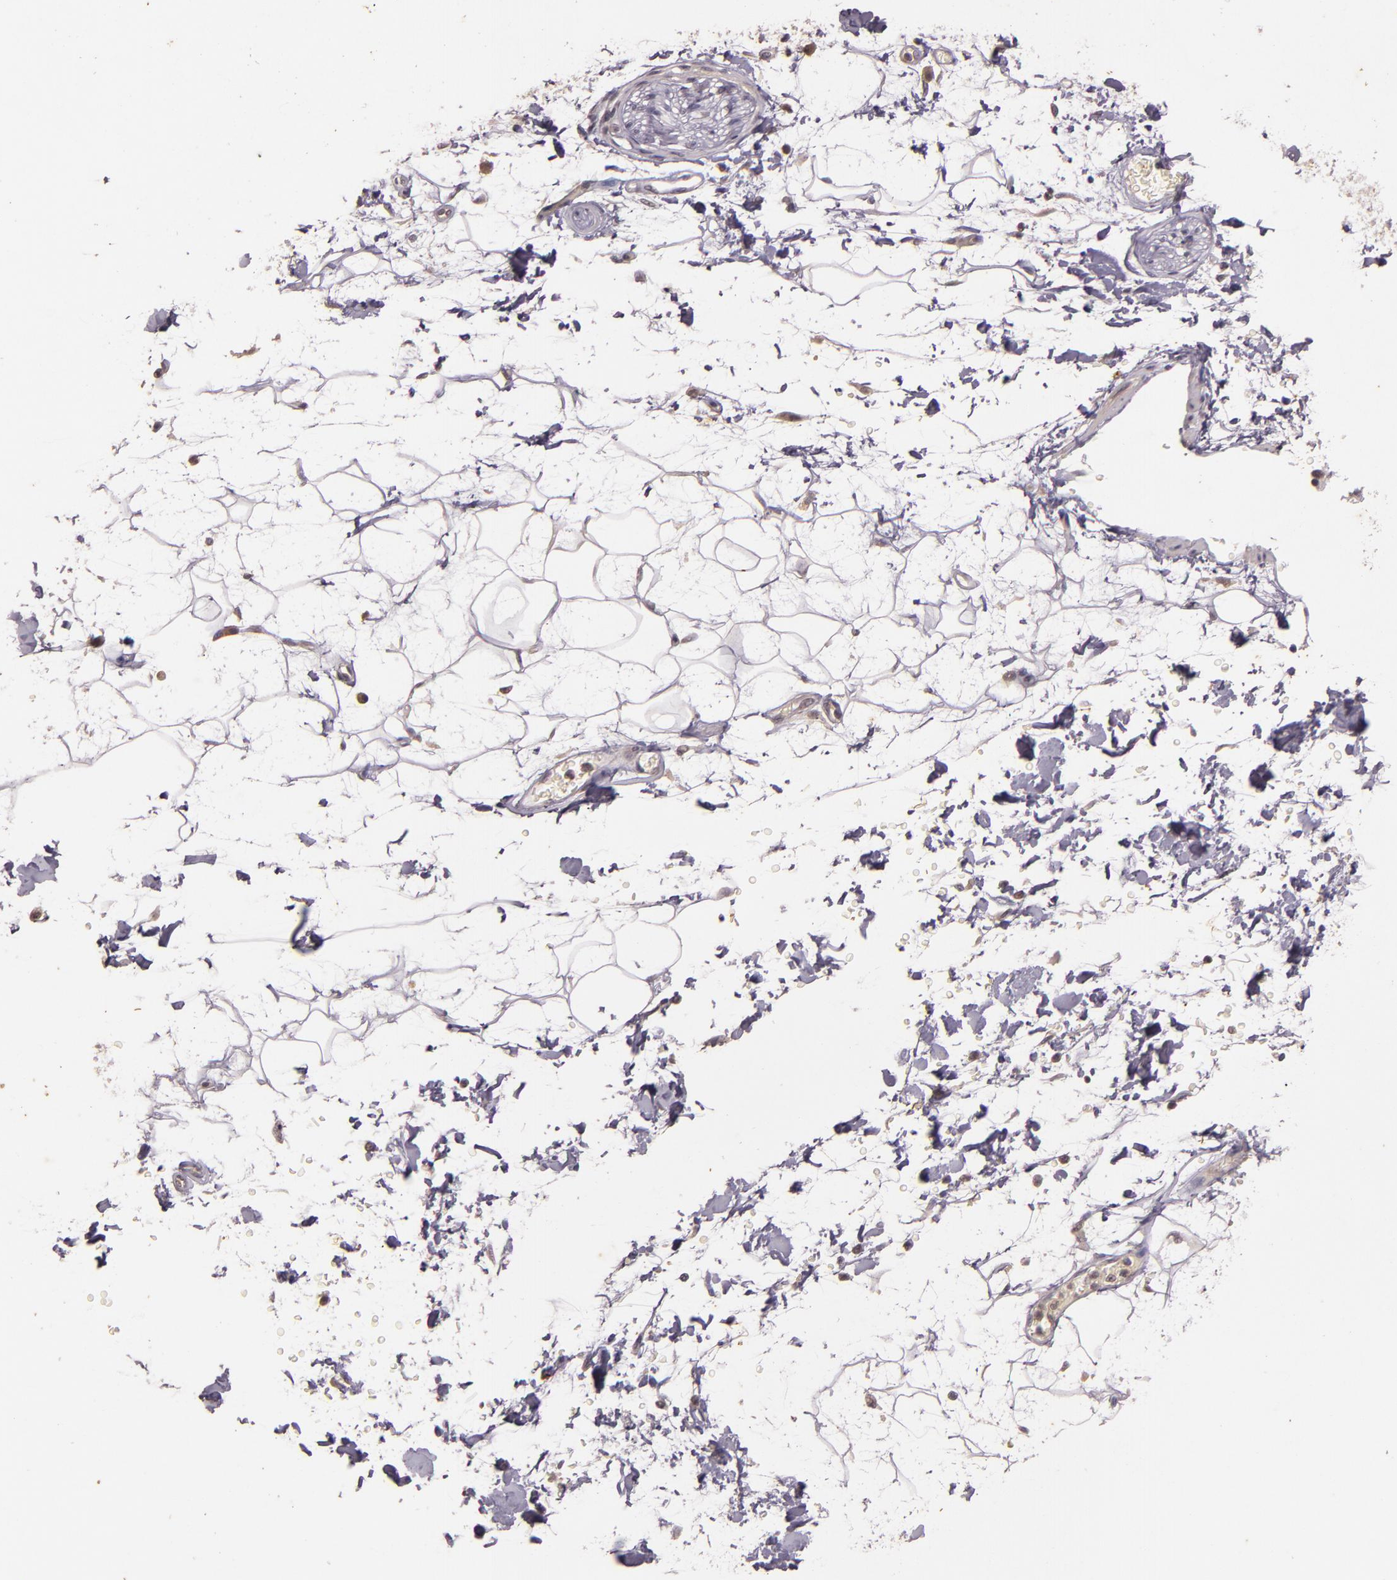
{"staining": {"intensity": "weak", "quantity": "25%-75%", "location": "cytoplasmic/membranous"}, "tissue": "adipose tissue", "cell_type": "Adipocytes", "image_type": "normal", "snomed": [{"axis": "morphology", "description": "Normal tissue, NOS"}, {"axis": "topography", "description": "Soft tissue"}], "caption": "Adipose tissue stained with DAB (3,3'-diaminobenzidine) immunohistochemistry exhibits low levels of weak cytoplasmic/membranous expression in approximately 25%-75% of adipocytes.", "gene": "TFF1", "patient": {"sex": "male", "age": 72}}